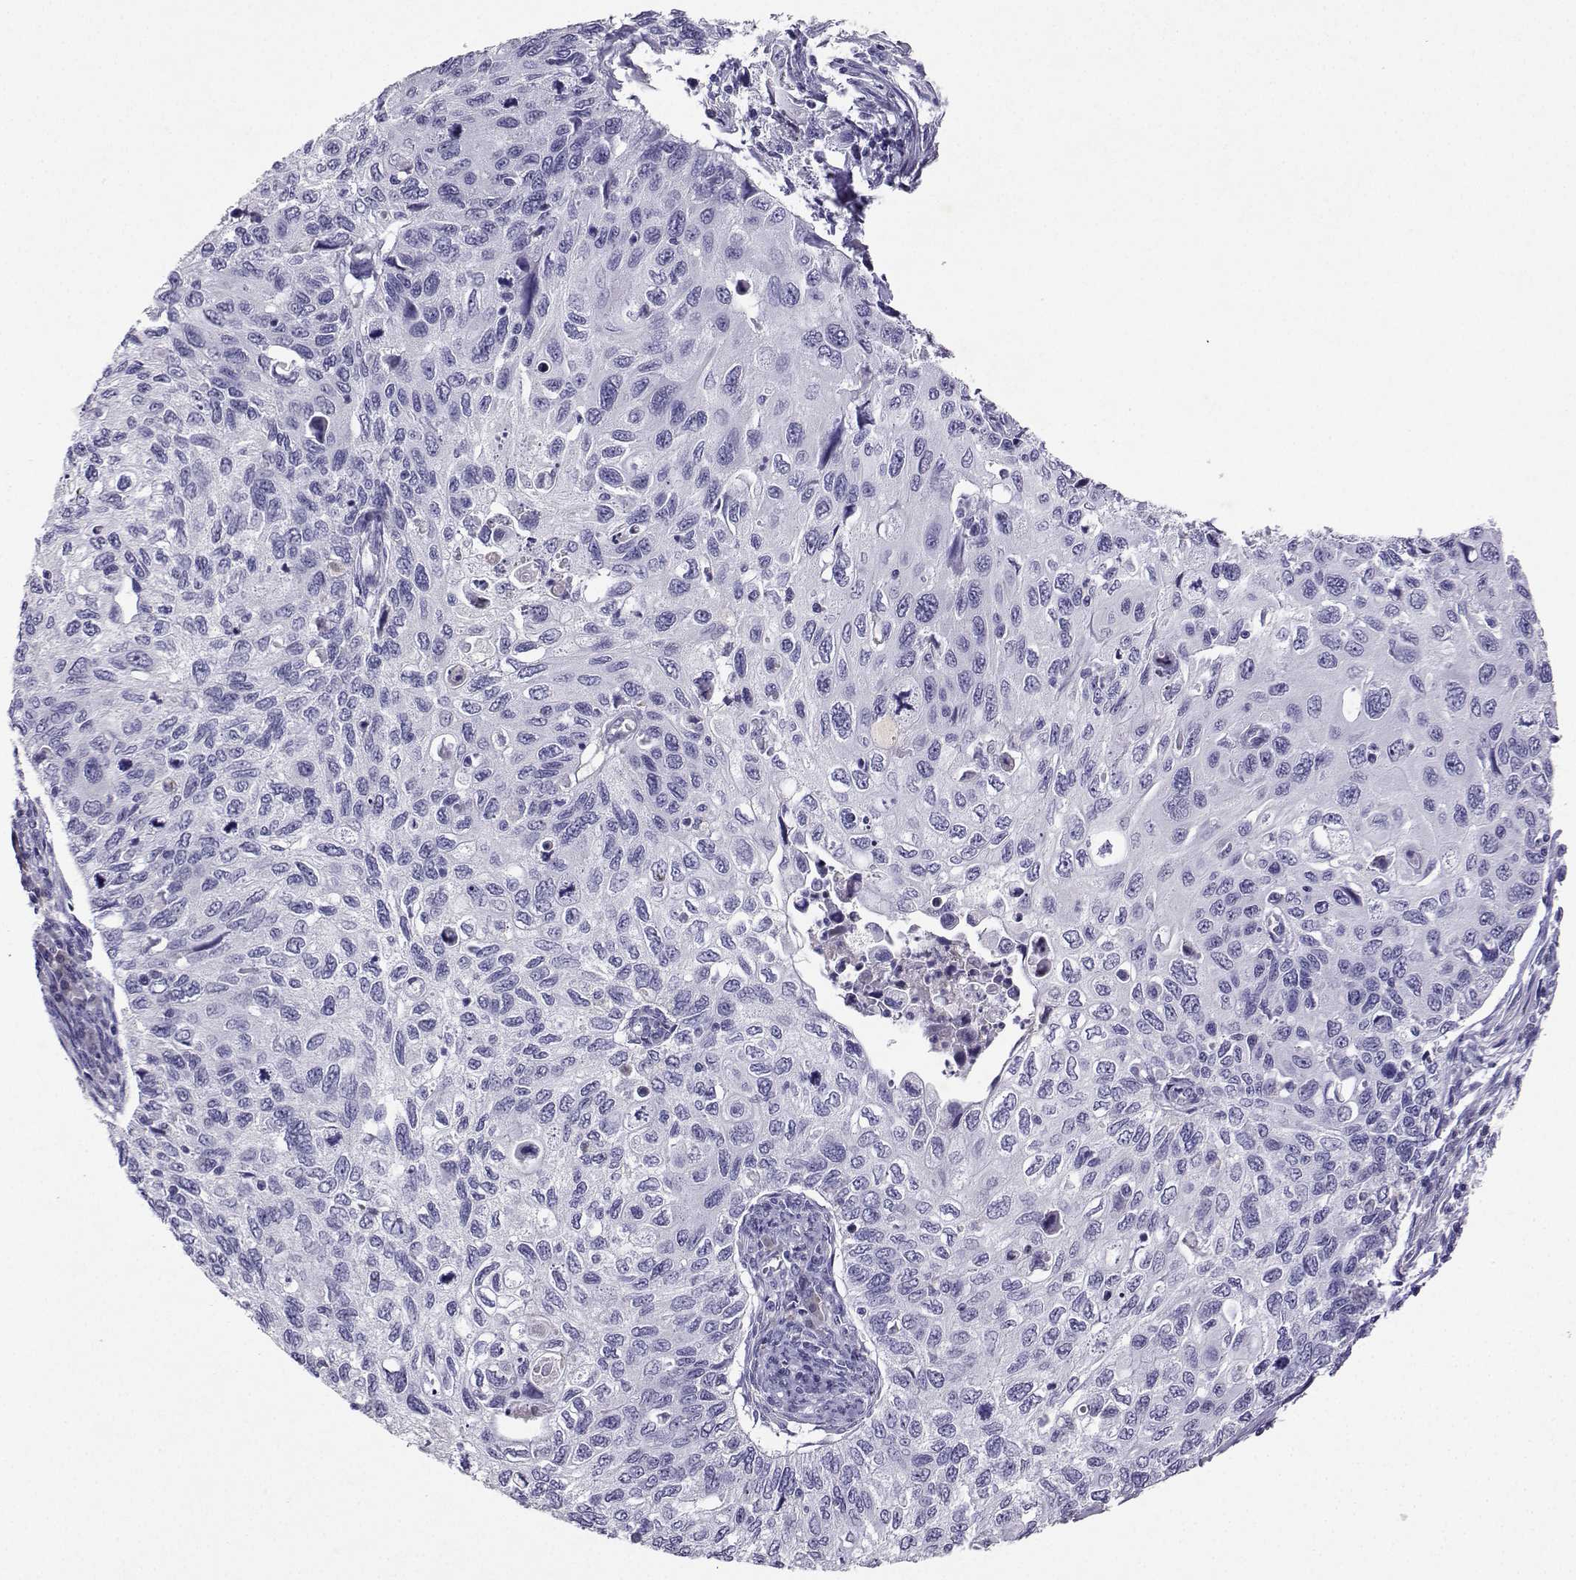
{"staining": {"intensity": "negative", "quantity": "none", "location": "none"}, "tissue": "cervical cancer", "cell_type": "Tumor cells", "image_type": "cancer", "snomed": [{"axis": "morphology", "description": "Squamous cell carcinoma, NOS"}, {"axis": "topography", "description": "Cervix"}], "caption": "Immunohistochemistry (IHC) micrograph of neoplastic tissue: human squamous cell carcinoma (cervical) stained with DAB shows no significant protein positivity in tumor cells.", "gene": "GRIK4", "patient": {"sex": "female", "age": 70}}